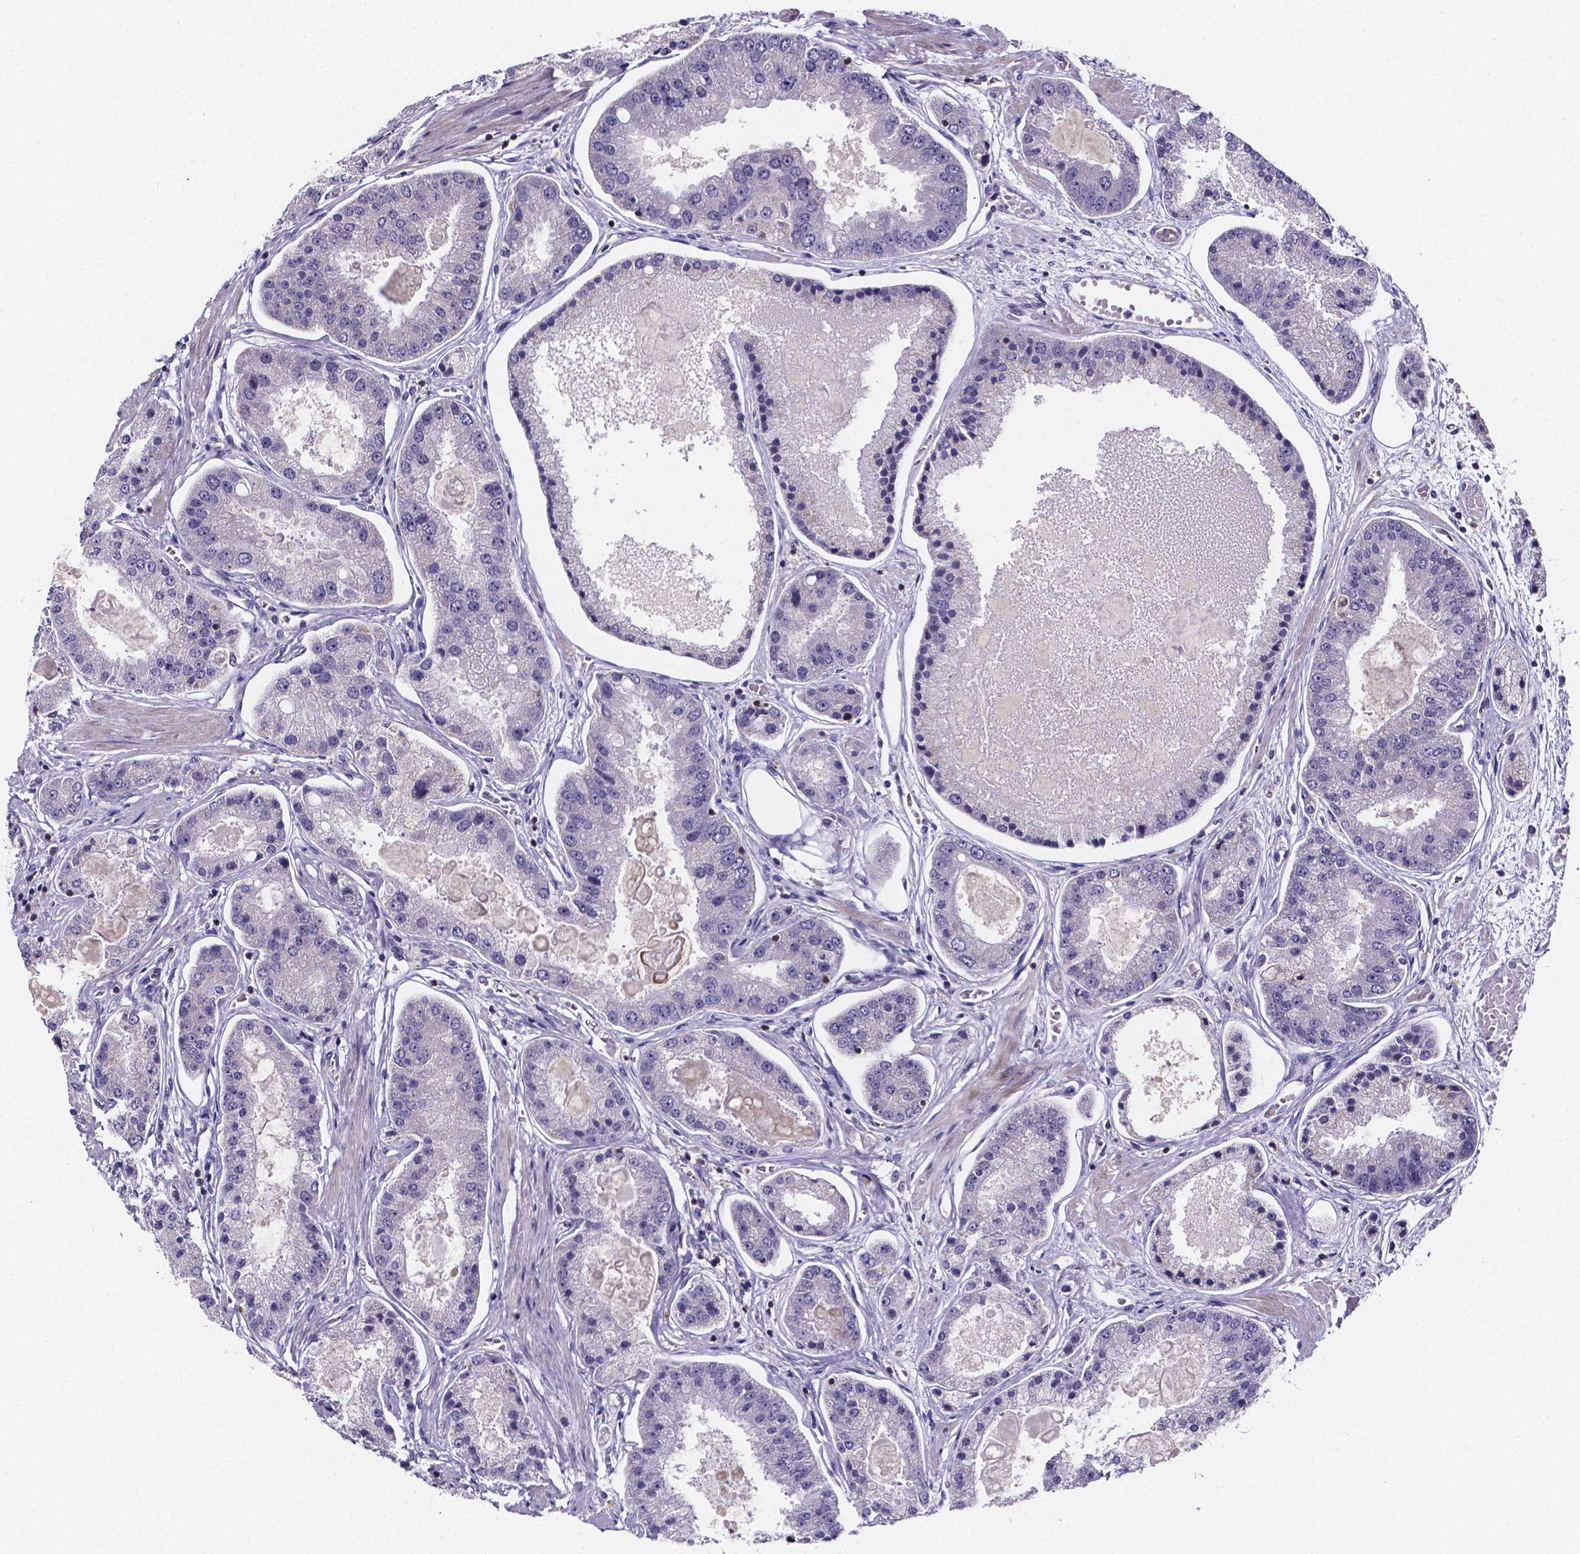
{"staining": {"intensity": "negative", "quantity": "none", "location": "none"}, "tissue": "prostate cancer", "cell_type": "Tumor cells", "image_type": "cancer", "snomed": [{"axis": "morphology", "description": "Adenocarcinoma, High grade"}, {"axis": "topography", "description": "Prostate"}], "caption": "IHC of high-grade adenocarcinoma (prostate) demonstrates no staining in tumor cells.", "gene": "THEMIS", "patient": {"sex": "male", "age": 67}}